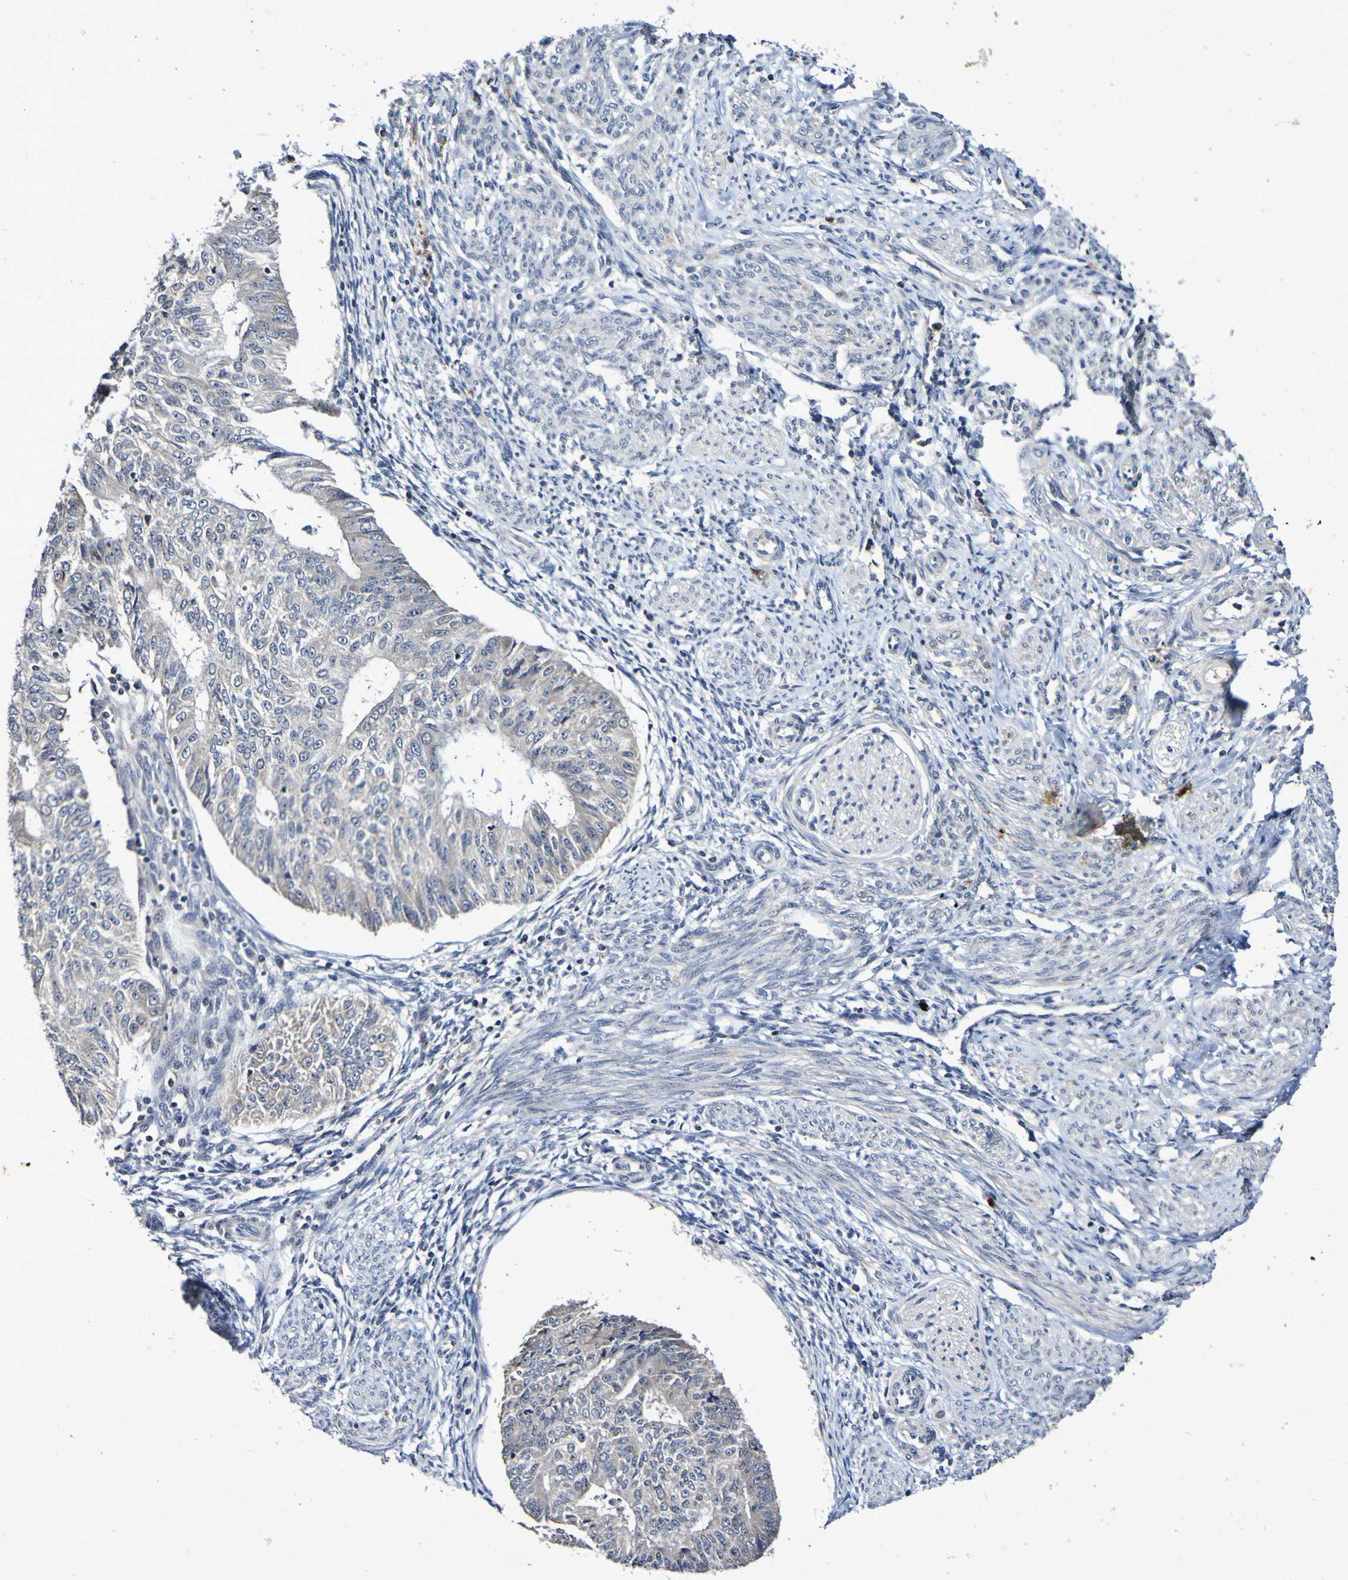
{"staining": {"intensity": "moderate", "quantity": "25%-75%", "location": "cytoplasmic/membranous"}, "tissue": "endometrial cancer", "cell_type": "Tumor cells", "image_type": "cancer", "snomed": [{"axis": "morphology", "description": "Adenocarcinoma, NOS"}, {"axis": "topography", "description": "Endometrium"}], "caption": "Immunohistochemical staining of human endometrial cancer (adenocarcinoma) reveals moderate cytoplasmic/membranous protein expression in about 25%-75% of tumor cells.", "gene": "PTP4A2", "patient": {"sex": "female", "age": 32}}